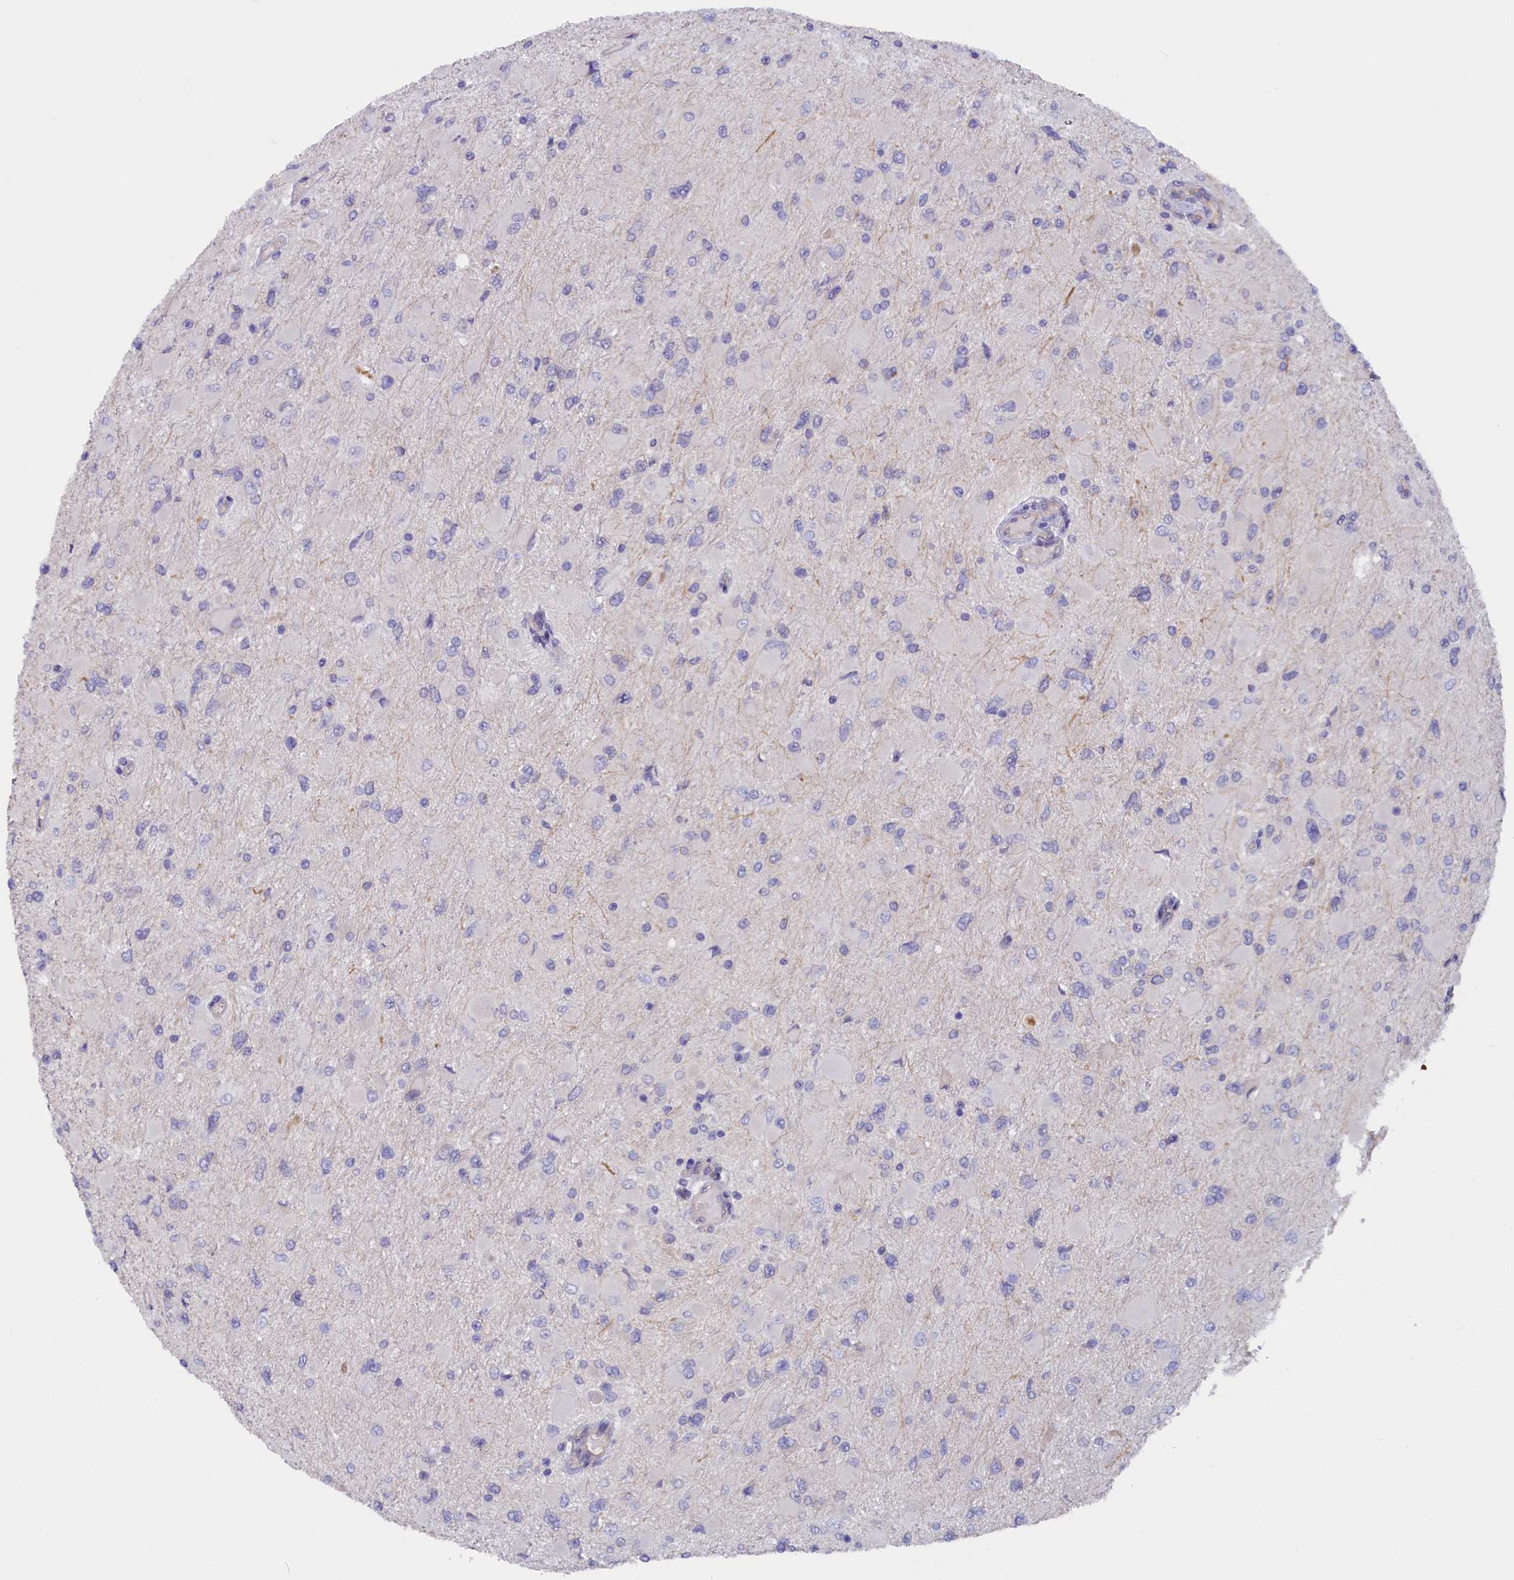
{"staining": {"intensity": "negative", "quantity": "none", "location": "none"}, "tissue": "glioma", "cell_type": "Tumor cells", "image_type": "cancer", "snomed": [{"axis": "morphology", "description": "Glioma, malignant, High grade"}, {"axis": "topography", "description": "Cerebral cortex"}], "caption": "Immunohistochemical staining of human glioma demonstrates no significant expression in tumor cells. The staining was performed using DAB to visualize the protein expression in brown, while the nuclei were stained in blue with hematoxylin (Magnification: 20x).", "gene": "ZSWIM4", "patient": {"sex": "female", "age": 36}}